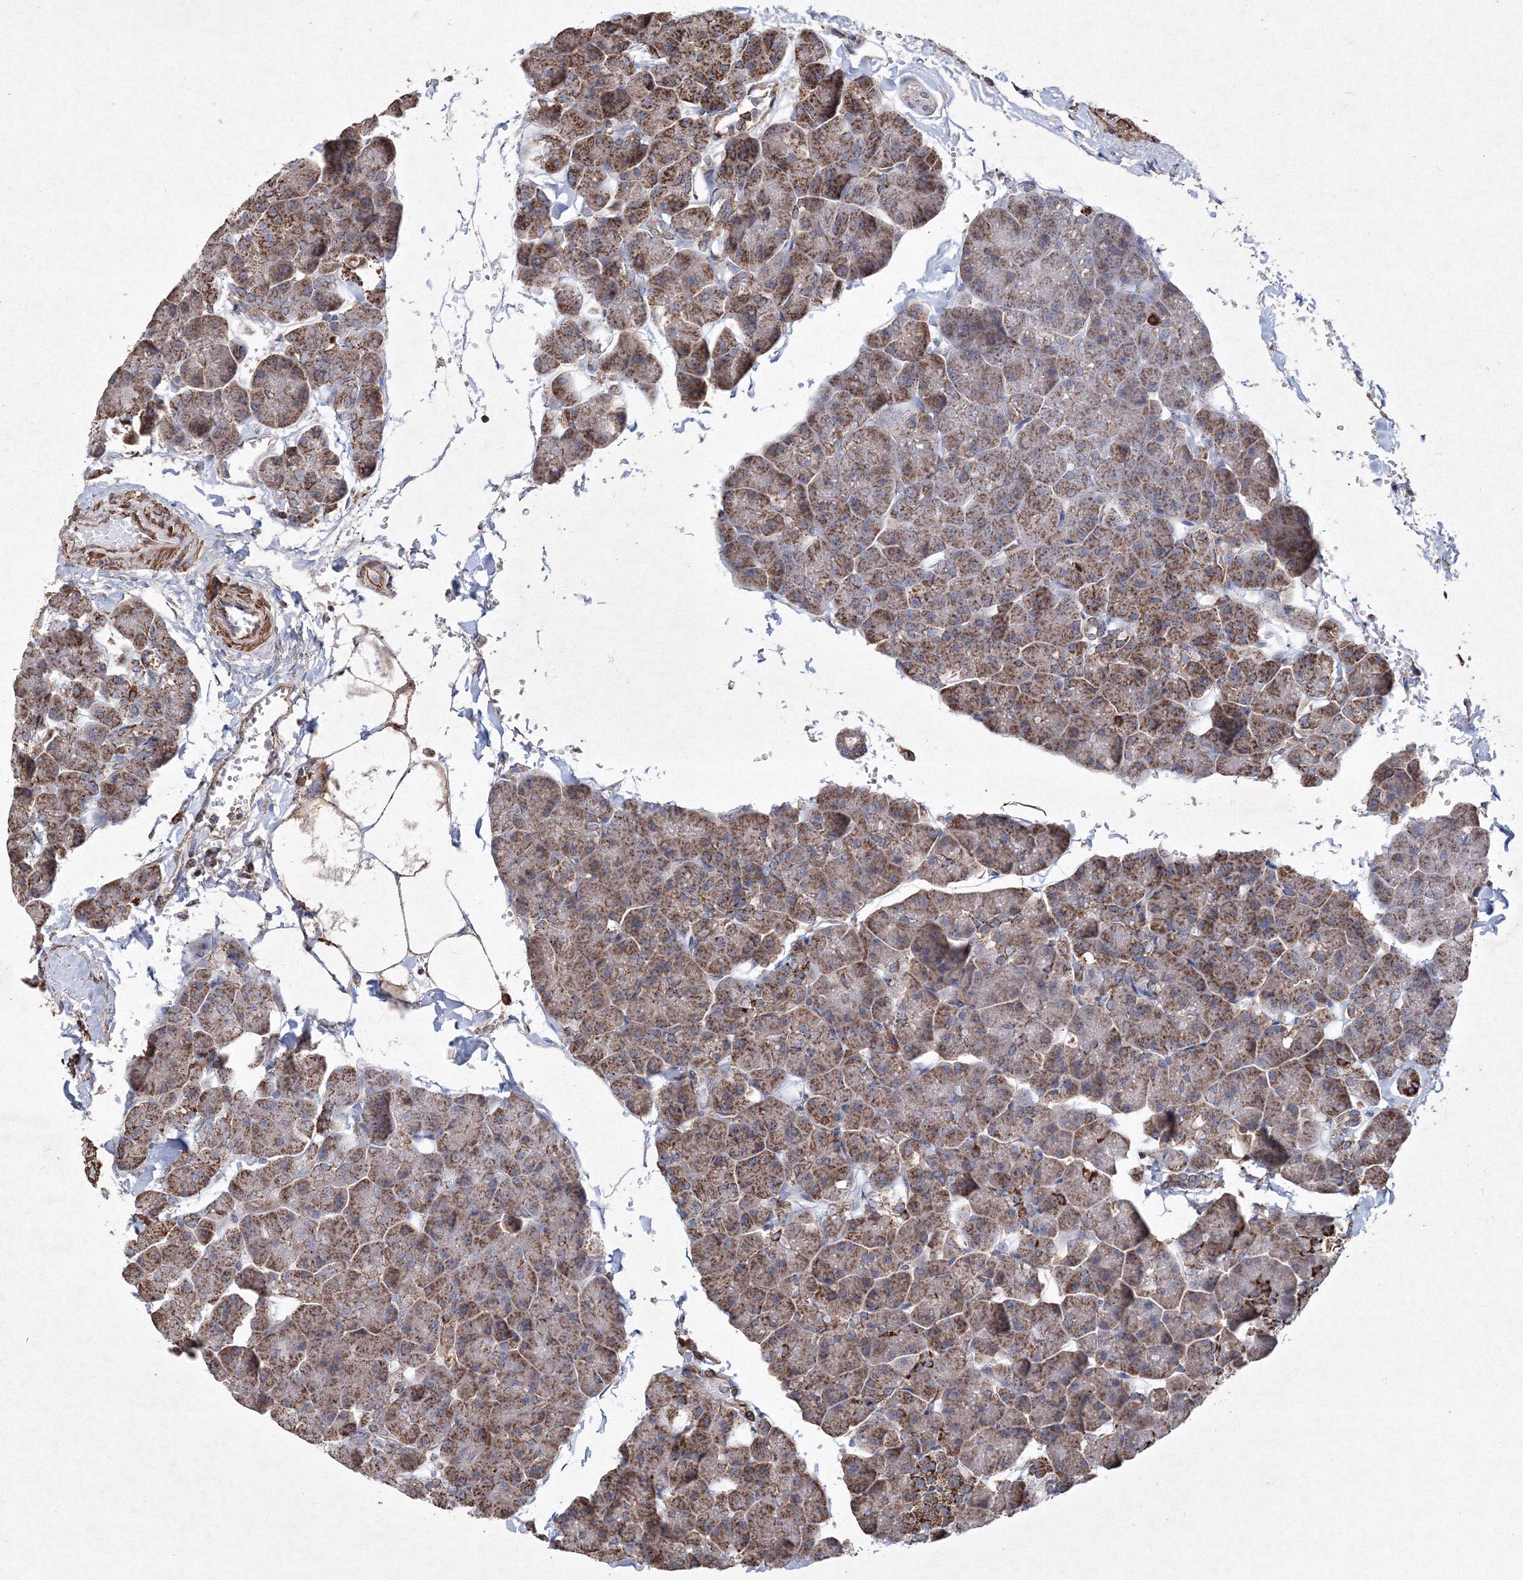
{"staining": {"intensity": "moderate", "quantity": ">75%", "location": "cytoplasmic/membranous"}, "tissue": "pancreas", "cell_type": "Exocrine glandular cells", "image_type": "normal", "snomed": [{"axis": "morphology", "description": "Normal tissue, NOS"}, {"axis": "topography", "description": "Pancreas"}], "caption": "Exocrine glandular cells display moderate cytoplasmic/membranous expression in about >75% of cells in unremarkable pancreas.", "gene": "TMEM139", "patient": {"sex": "male", "age": 35}}